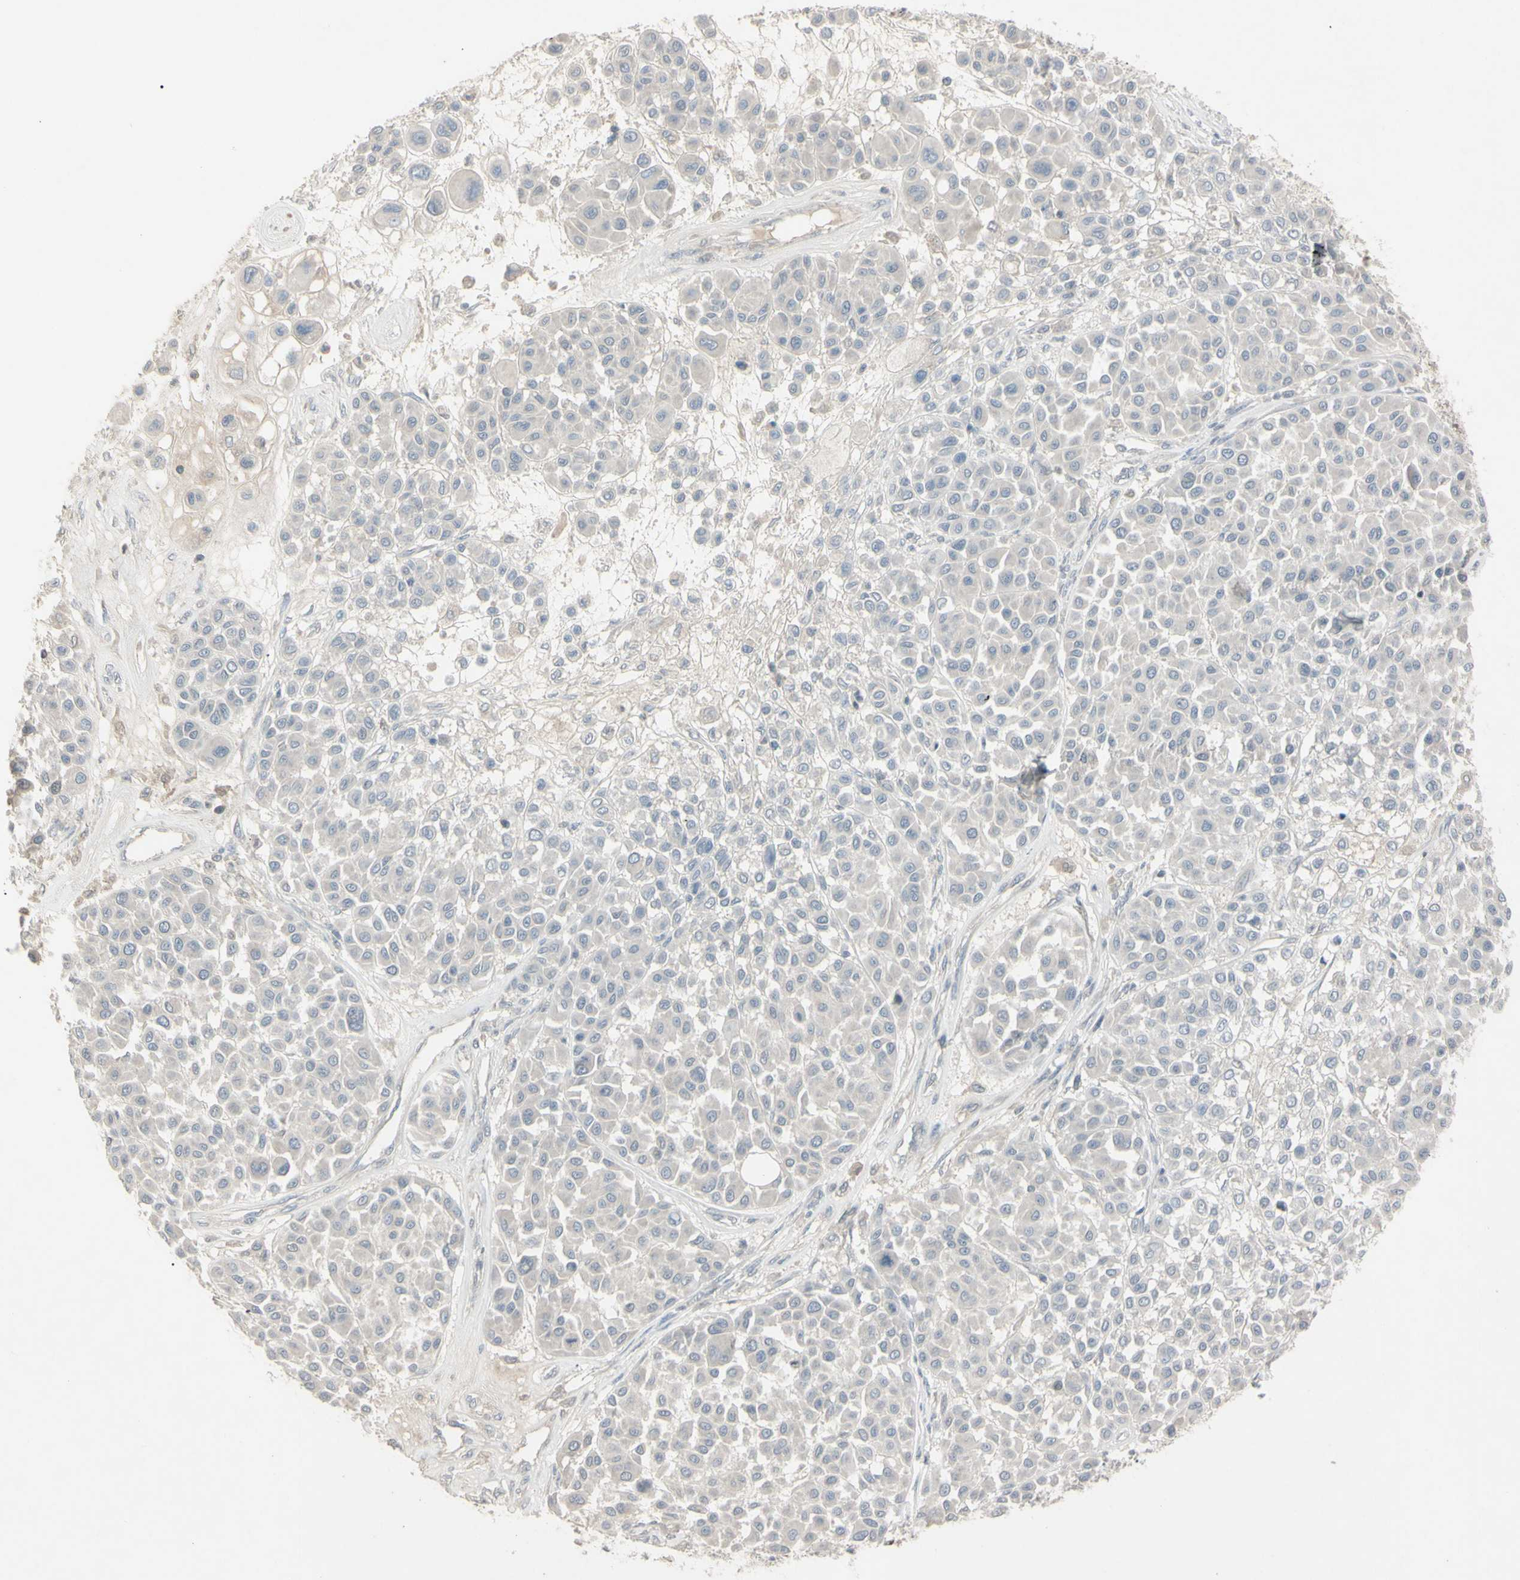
{"staining": {"intensity": "negative", "quantity": "none", "location": "none"}, "tissue": "melanoma", "cell_type": "Tumor cells", "image_type": "cancer", "snomed": [{"axis": "morphology", "description": "Malignant melanoma, Metastatic site"}, {"axis": "topography", "description": "Soft tissue"}], "caption": "IHC image of neoplastic tissue: malignant melanoma (metastatic site) stained with DAB (3,3'-diaminobenzidine) demonstrates no significant protein positivity in tumor cells.", "gene": "PIAS4", "patient": {"sex": "male", "age": 41}}